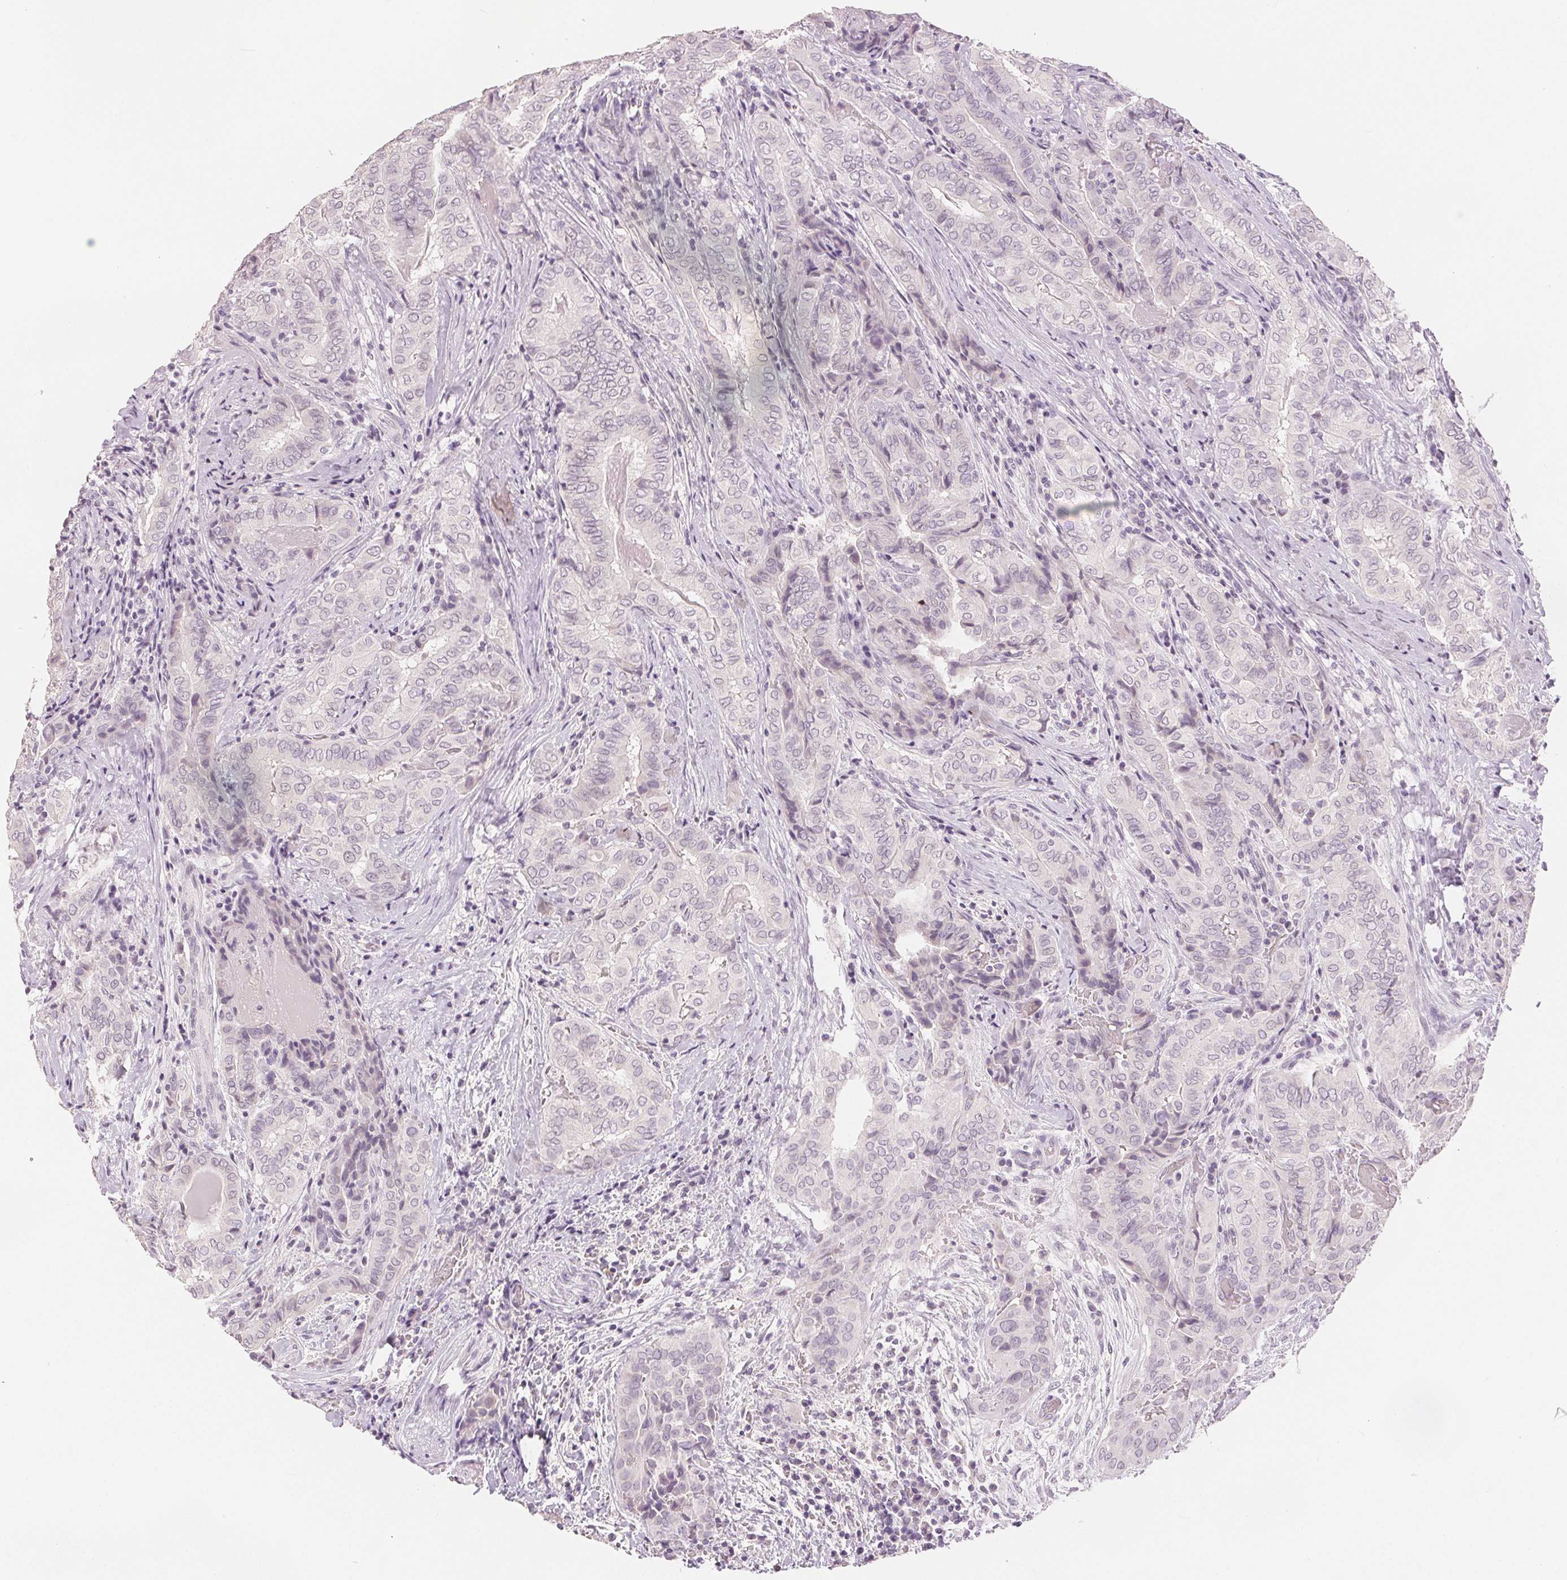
{"staining": {"intensity": "negative", "quantity": "none", "location": "none"}, "tissue": "thyroid cancer", "cell_type": "Tumor cells", "image_type": "cancer", "snomed": [{"axis": "morphology", "description": "Papillary adenocarcinoma, NOS"}, {"axis": "topography", "description": "Thyroid gland"}], "caption": "Thyroid papillary adenocarcinoma stained for a protein using IHC reveals no positivity tumor cells.", "gene": "SLC27A5", "patient": {"sex": "female", "age": 61}}